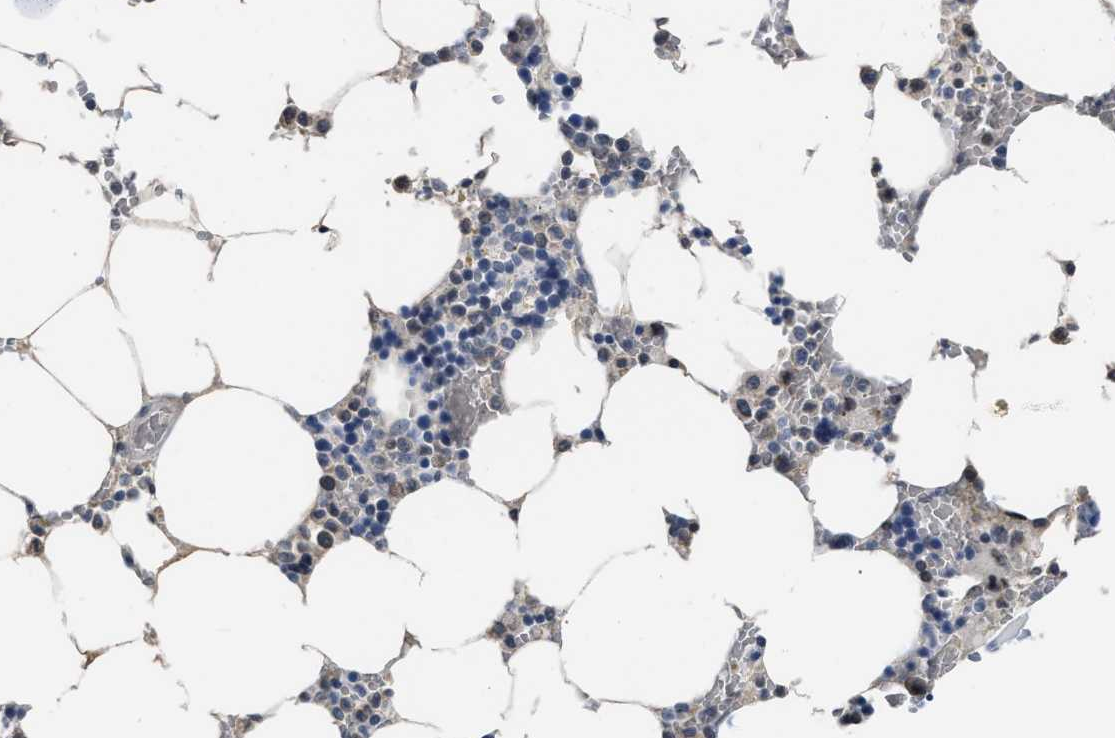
{"staining": {"intensity": "moderate", "quantity": "<25%", "location": "cytoplasmic/membranous,nuclear"}, "tissue": "bone marrow", "cell_type": "Hematopoietic cells", "image_type": "normal", "snomed": [{"axis": "morphology", "description": "Normal tissue, NOS"}, {"axis": "topography", "description": "Bone marrow"}], "caption": "Immunohistochemistry (IHC) histopathology image of normal bone marrow stained for a protein (brown), which reveals low levels of moderate cytoplasmic/membranous,nuclear positivity in approximately <25% of hematopoietic cells.", "gene": "SETDB1", "patient": {"sex": "male", "age": 70}}